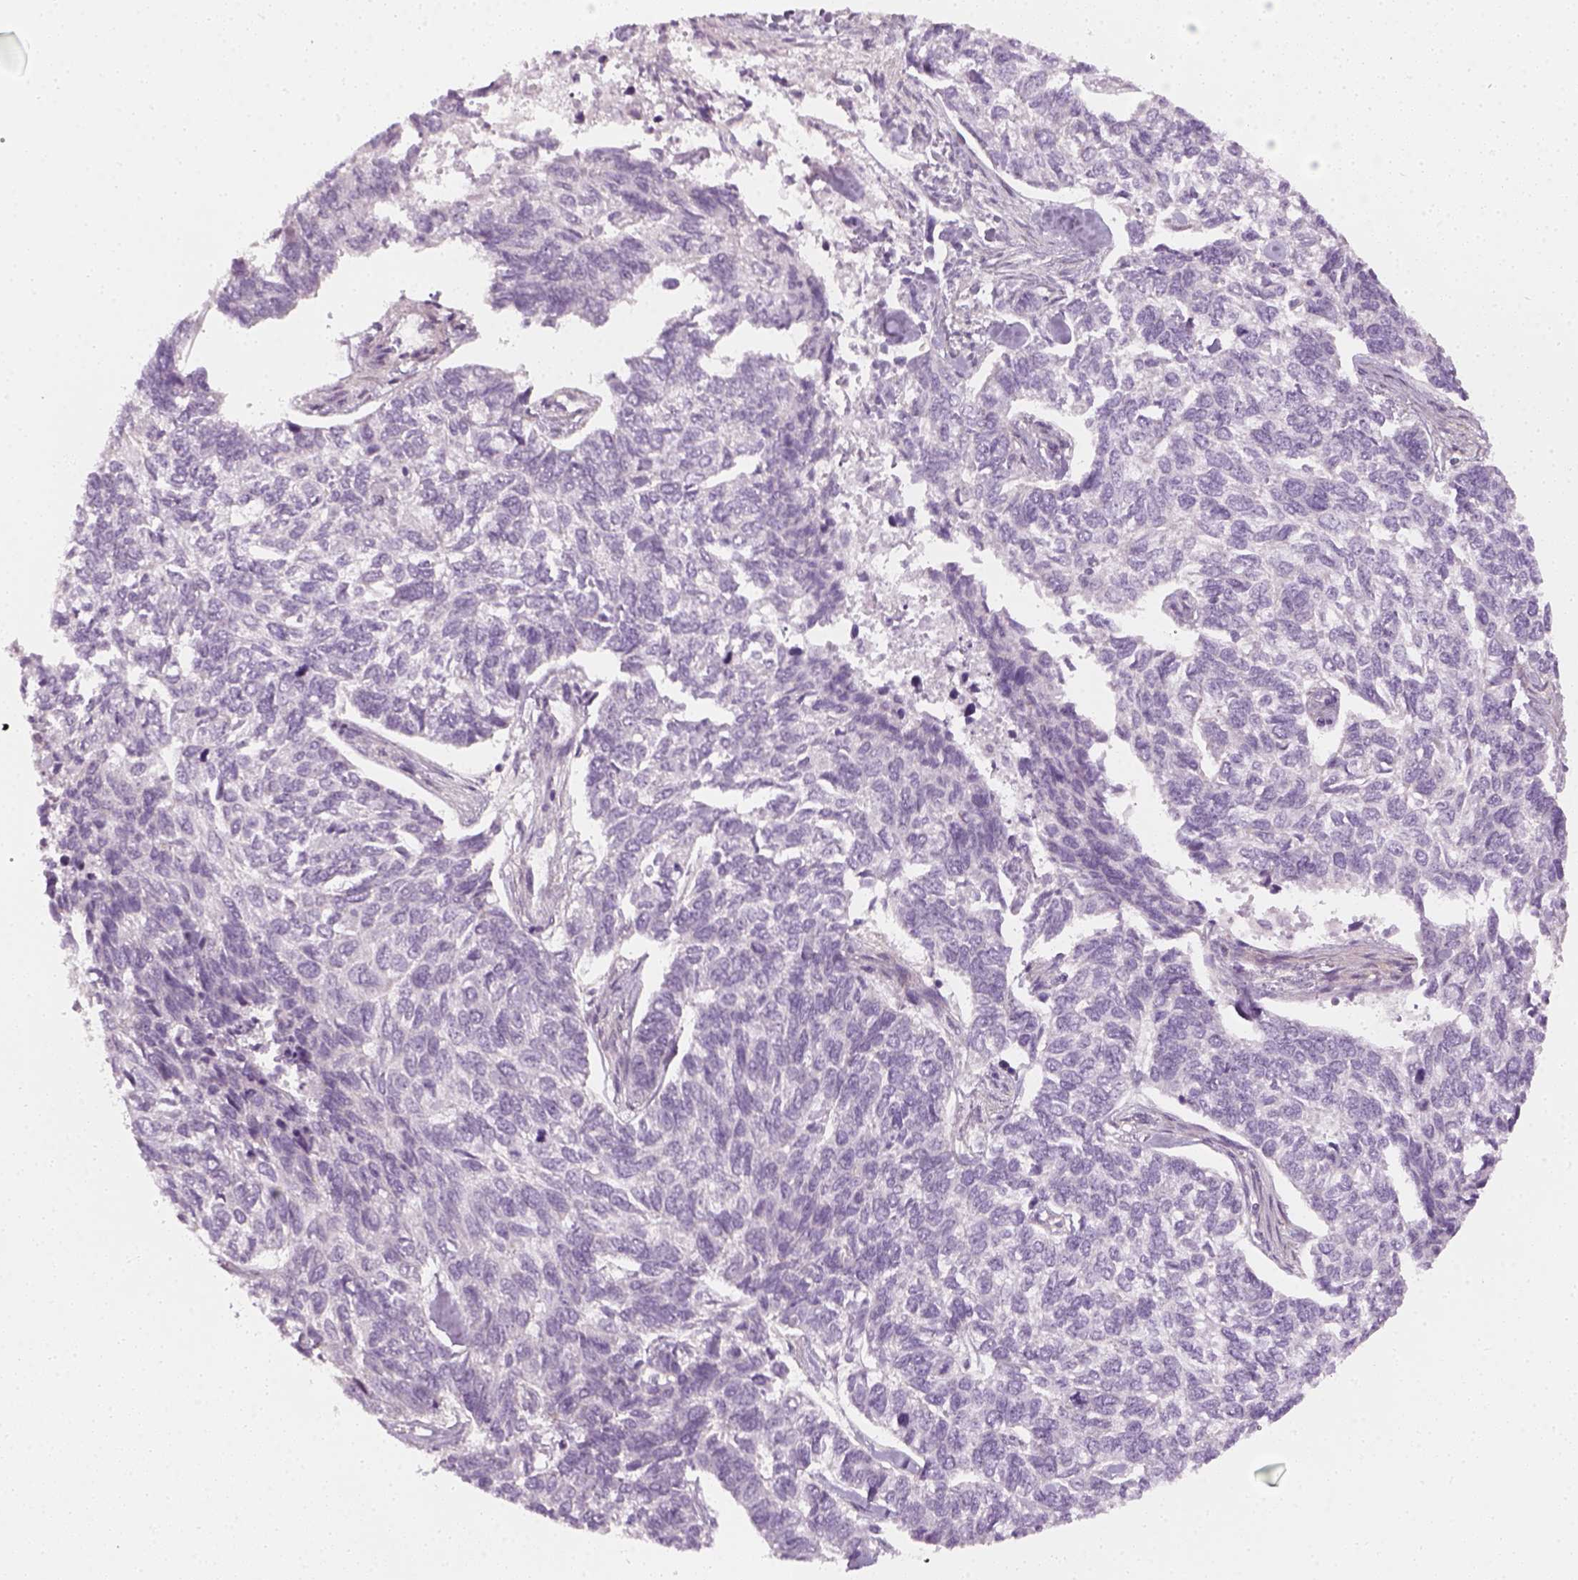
{"staining": {"intensity": "negative", "quantity": "none", "location": "none"}, "tissue": "skin cancer", "cell_type": "Tumor cells", "image_type": "cancer", "snomed": [{"axis": "morphology", "description": "Basal cell carcinoma"}, {"axis": "topography", "description": "Skin"}], "caption": "The immunohistochemistry histopathology image has no significant expression in tumor cells of skin cancer tissue. (DAB immunohistochemistry with hematoxylin counter stain).", "gene": "PRAME", "patient": {"sex": "female", "age": 65}}